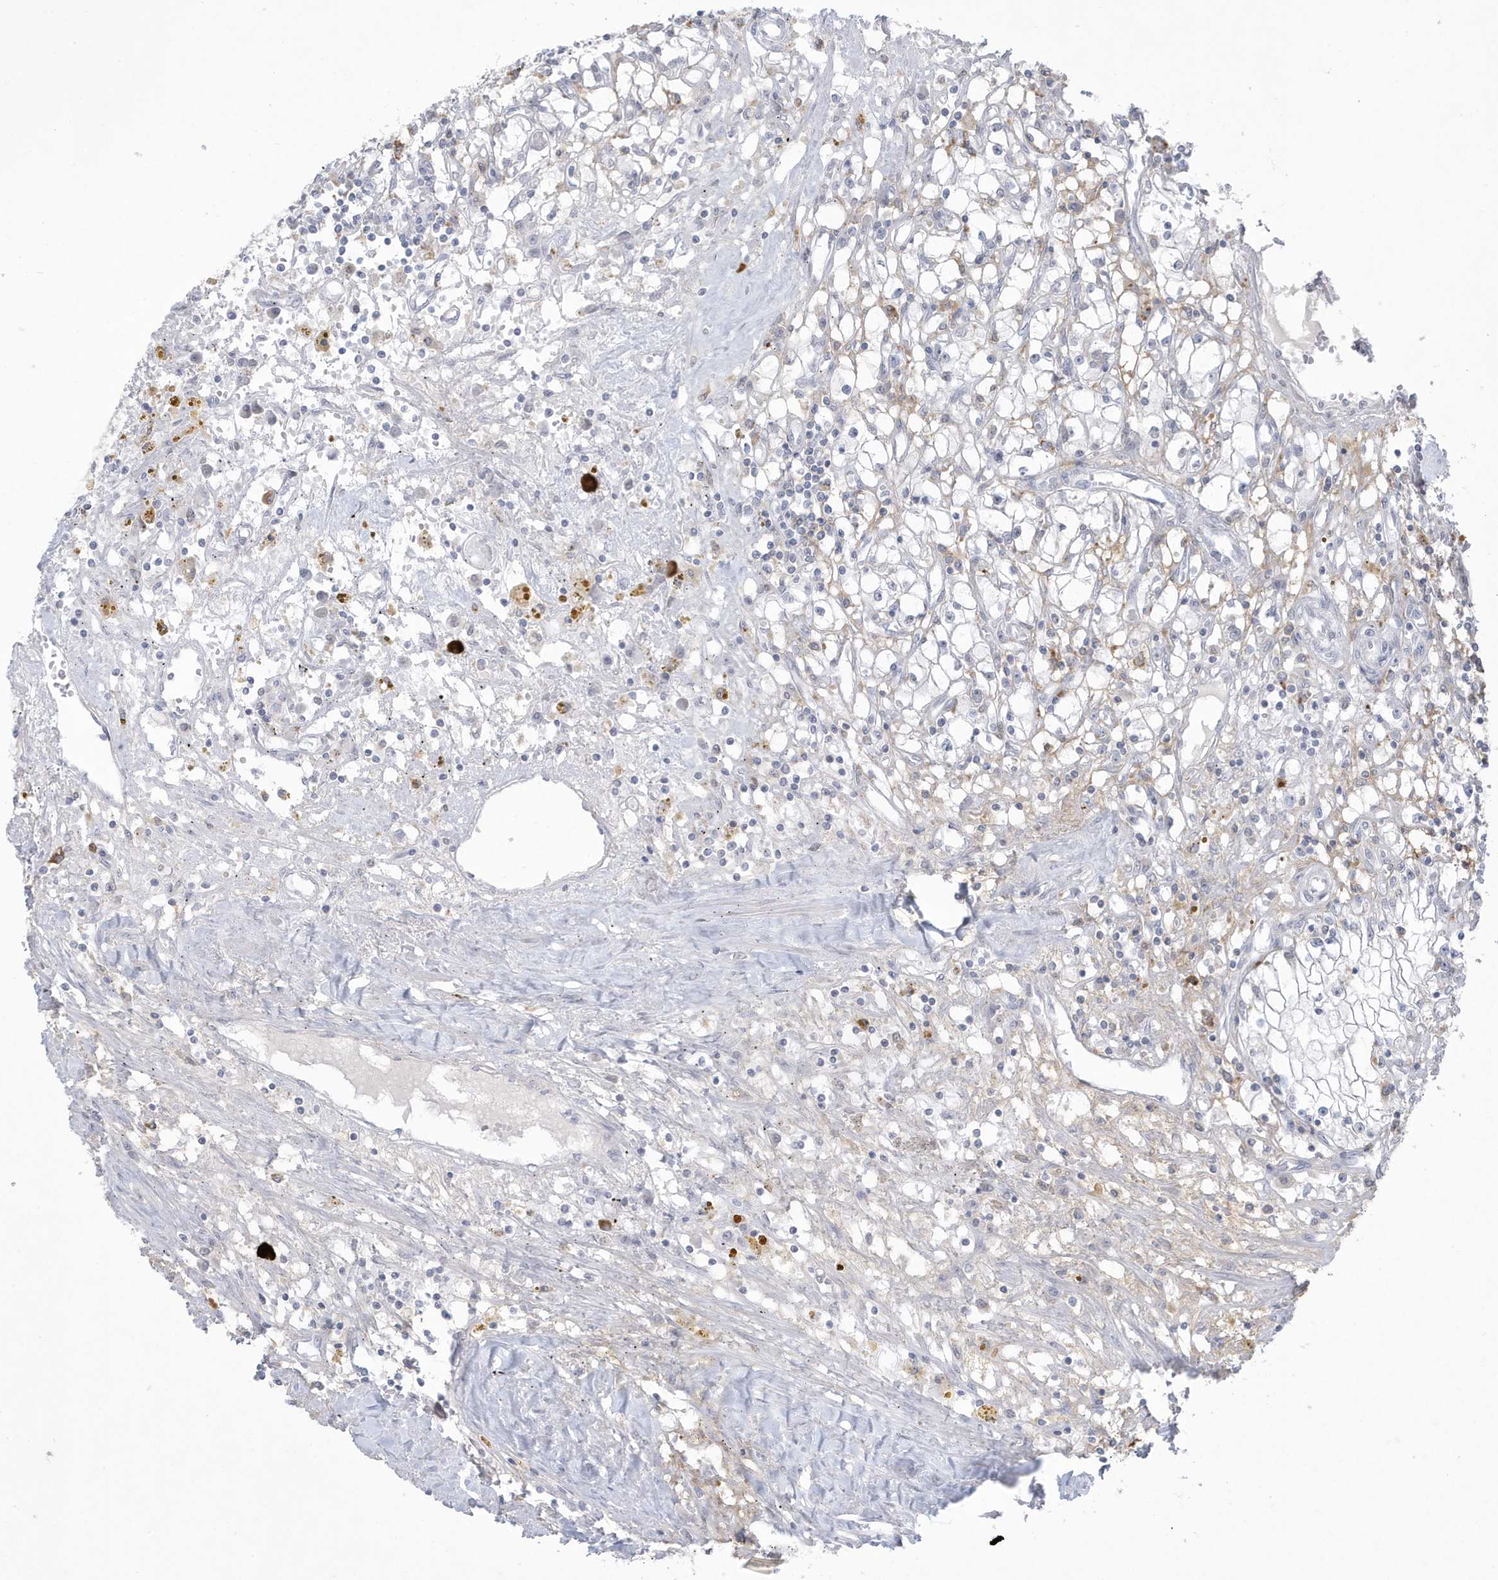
{"staining": {"intensity": "negative", "quantity": "none", "location": "none"}, "tissue": "renal cancer", "cell_type": "Tumor cells", "image_type": "cancer", "snomed": [{"axis": "morphology", "description": "Adenocarcinoma, NOS"}, {"axis": "topography", "description": "Kidney"}], "caption": "Tumor cells show no significant protein positivity in renal cancer. Nuclei are stained in blue.", "gene": "HERC6", "patient": {"sex": "male", "age": 56}}